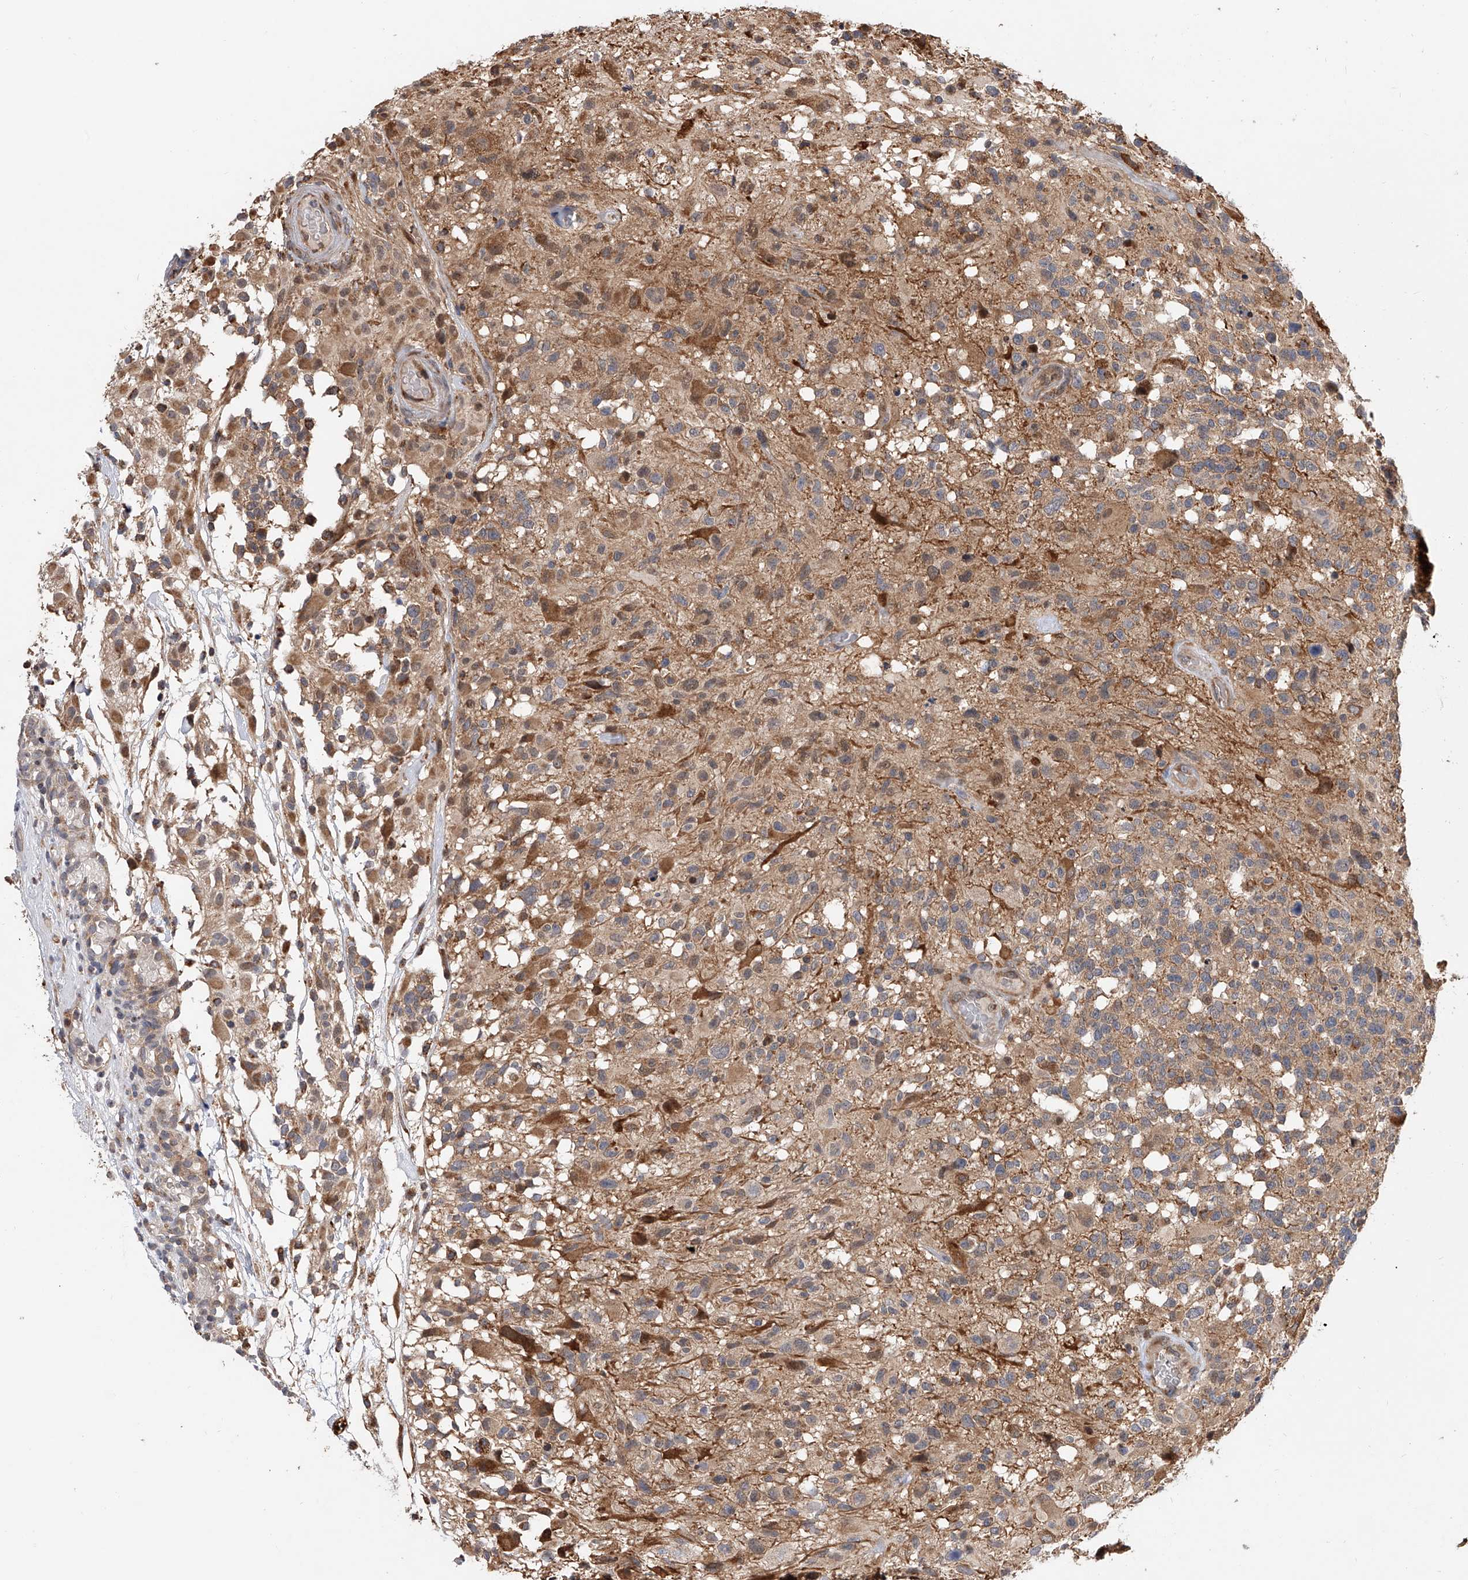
{"staining": {"intensity": "moderate", "quantity": "25%-75%", "location": "cytoplasmic/membranous"}, "tissue": "glioma", "cell_type": "Tumor cells", "image_type": "cancer", "snomed": [{"axis": "morphology", "description": "Glioma, malignant, High grade"}, {"axis": "morphology", "description": "Glioblastoma, NOS"}, {"axis": "topography", "description": "Brain"}], "caption": "Immunohistochemistry histopathology image of human glioma stained for a protein (brown), which reveals medium levels of moderate cytoplasmic/membranous positivity in about 25%-75% of tumor cells.", "gene": "GMDS", "patient": {"sex": "male", "age": 60}}